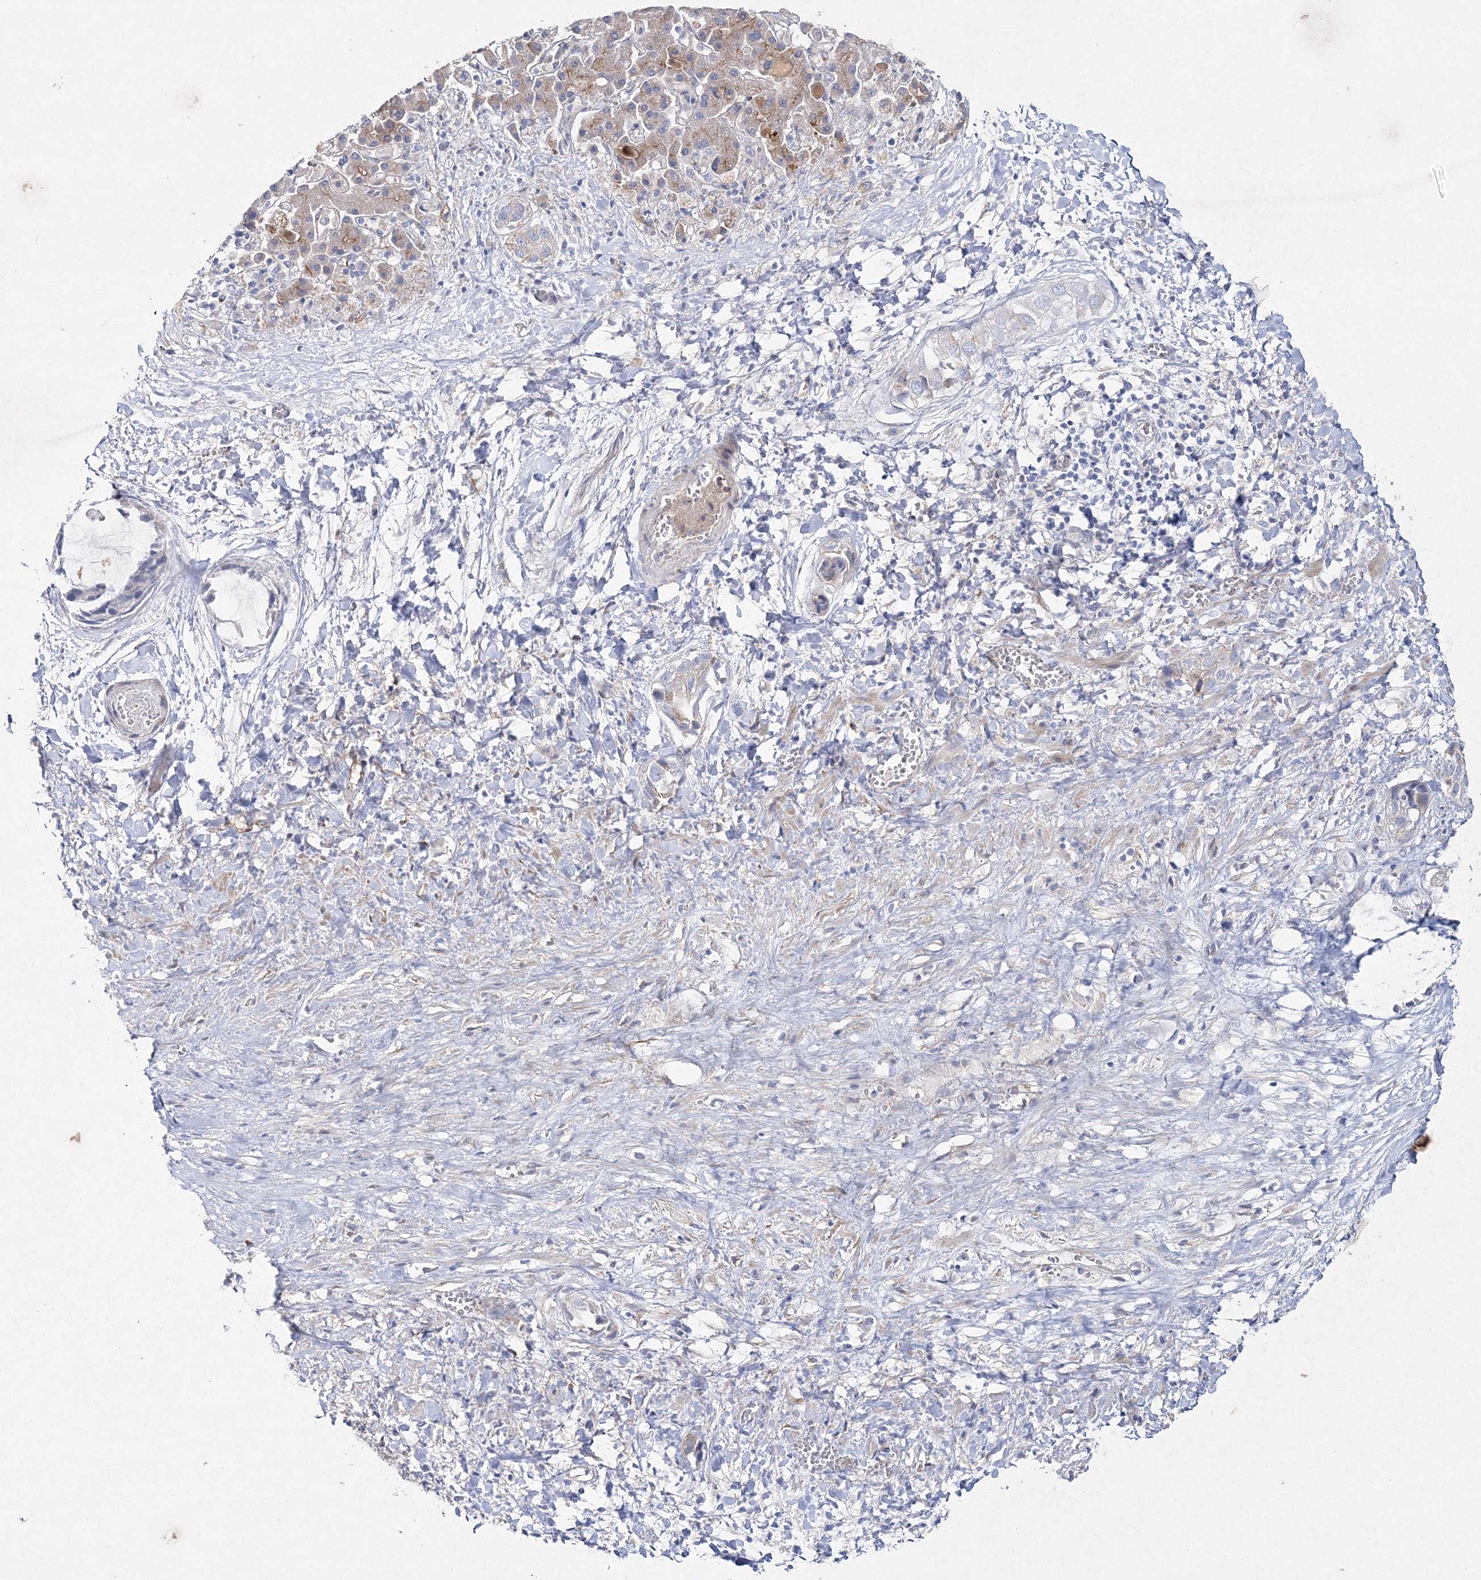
{"staining": {"intensity": "weak", "quantity": "25%-75%", "location": "cytoplasmic/membranous"}, "tissue": "liver cancer", "cell_type": "Tumor cells", "image_type": "cancer", "snomed": [{"axis": "morphology", "description": "Cholangiocarcinoma"}, {"axis": "topography", "description": "Liver"}], "caption": "A brown stain highlights weak cytoplasmic/membranous staining of a protein in liver cholangiocarcinoma tumor cells.", "gene": "NAA40", "patient": {"sex": "female", "age": 52}}